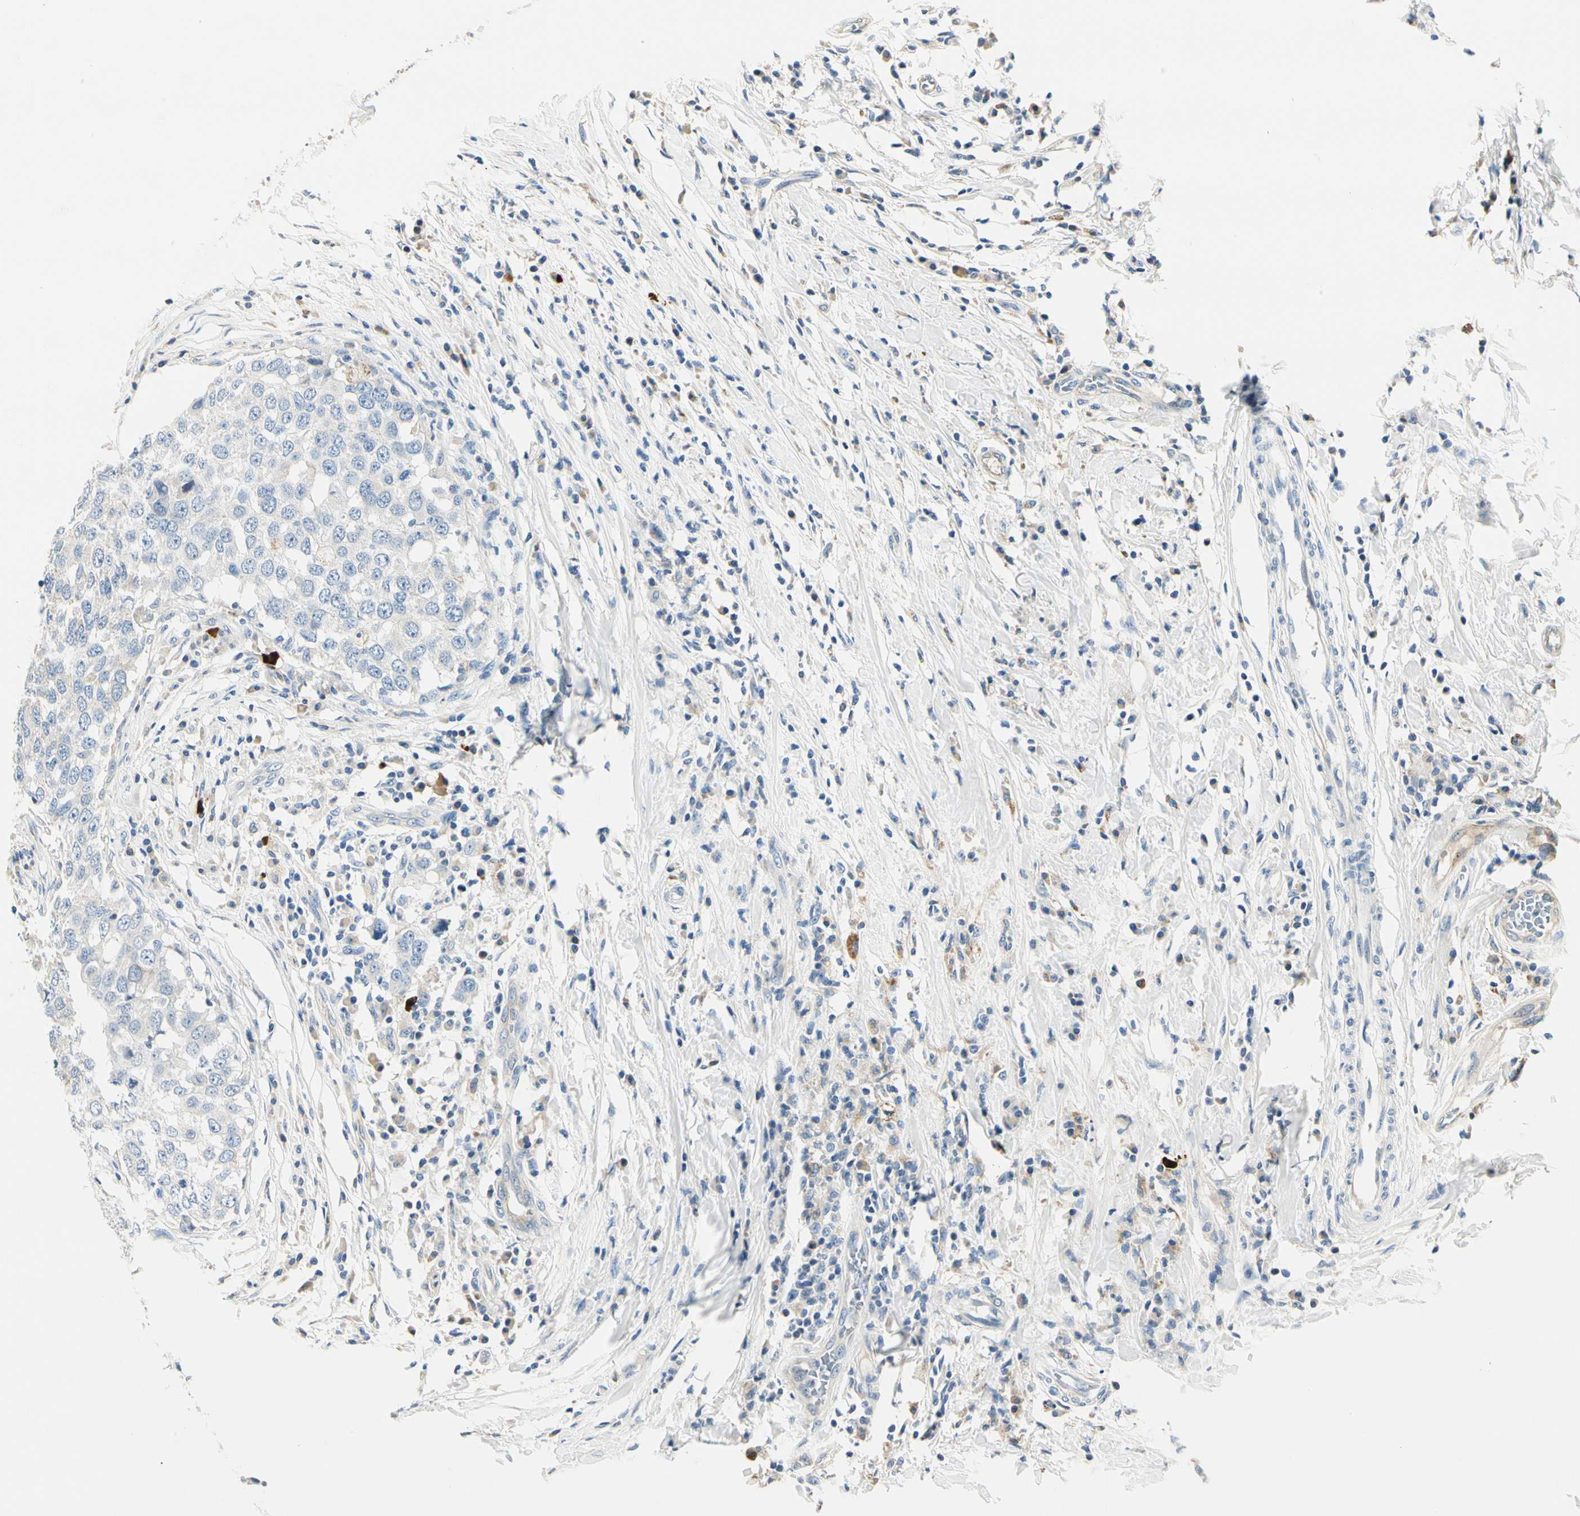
{"staining": {"intensity": "negative", "quantity": "none", "location": "none"}, "tissue": "breast cancer", "cell_type": "Tumor cells", "image_type": "cancer", "snomed": [{"axis": "morphology", "description": "Duct carcinoma"}, {"axis": "topography", "description": "Breast"}], "caption": "This is an immunohistochemistry histopathology image of human breast cancer. There is no positivity in tumor cells.", "gene": "TGFBR3", "patient": {"sex": "female", "age": 27}}